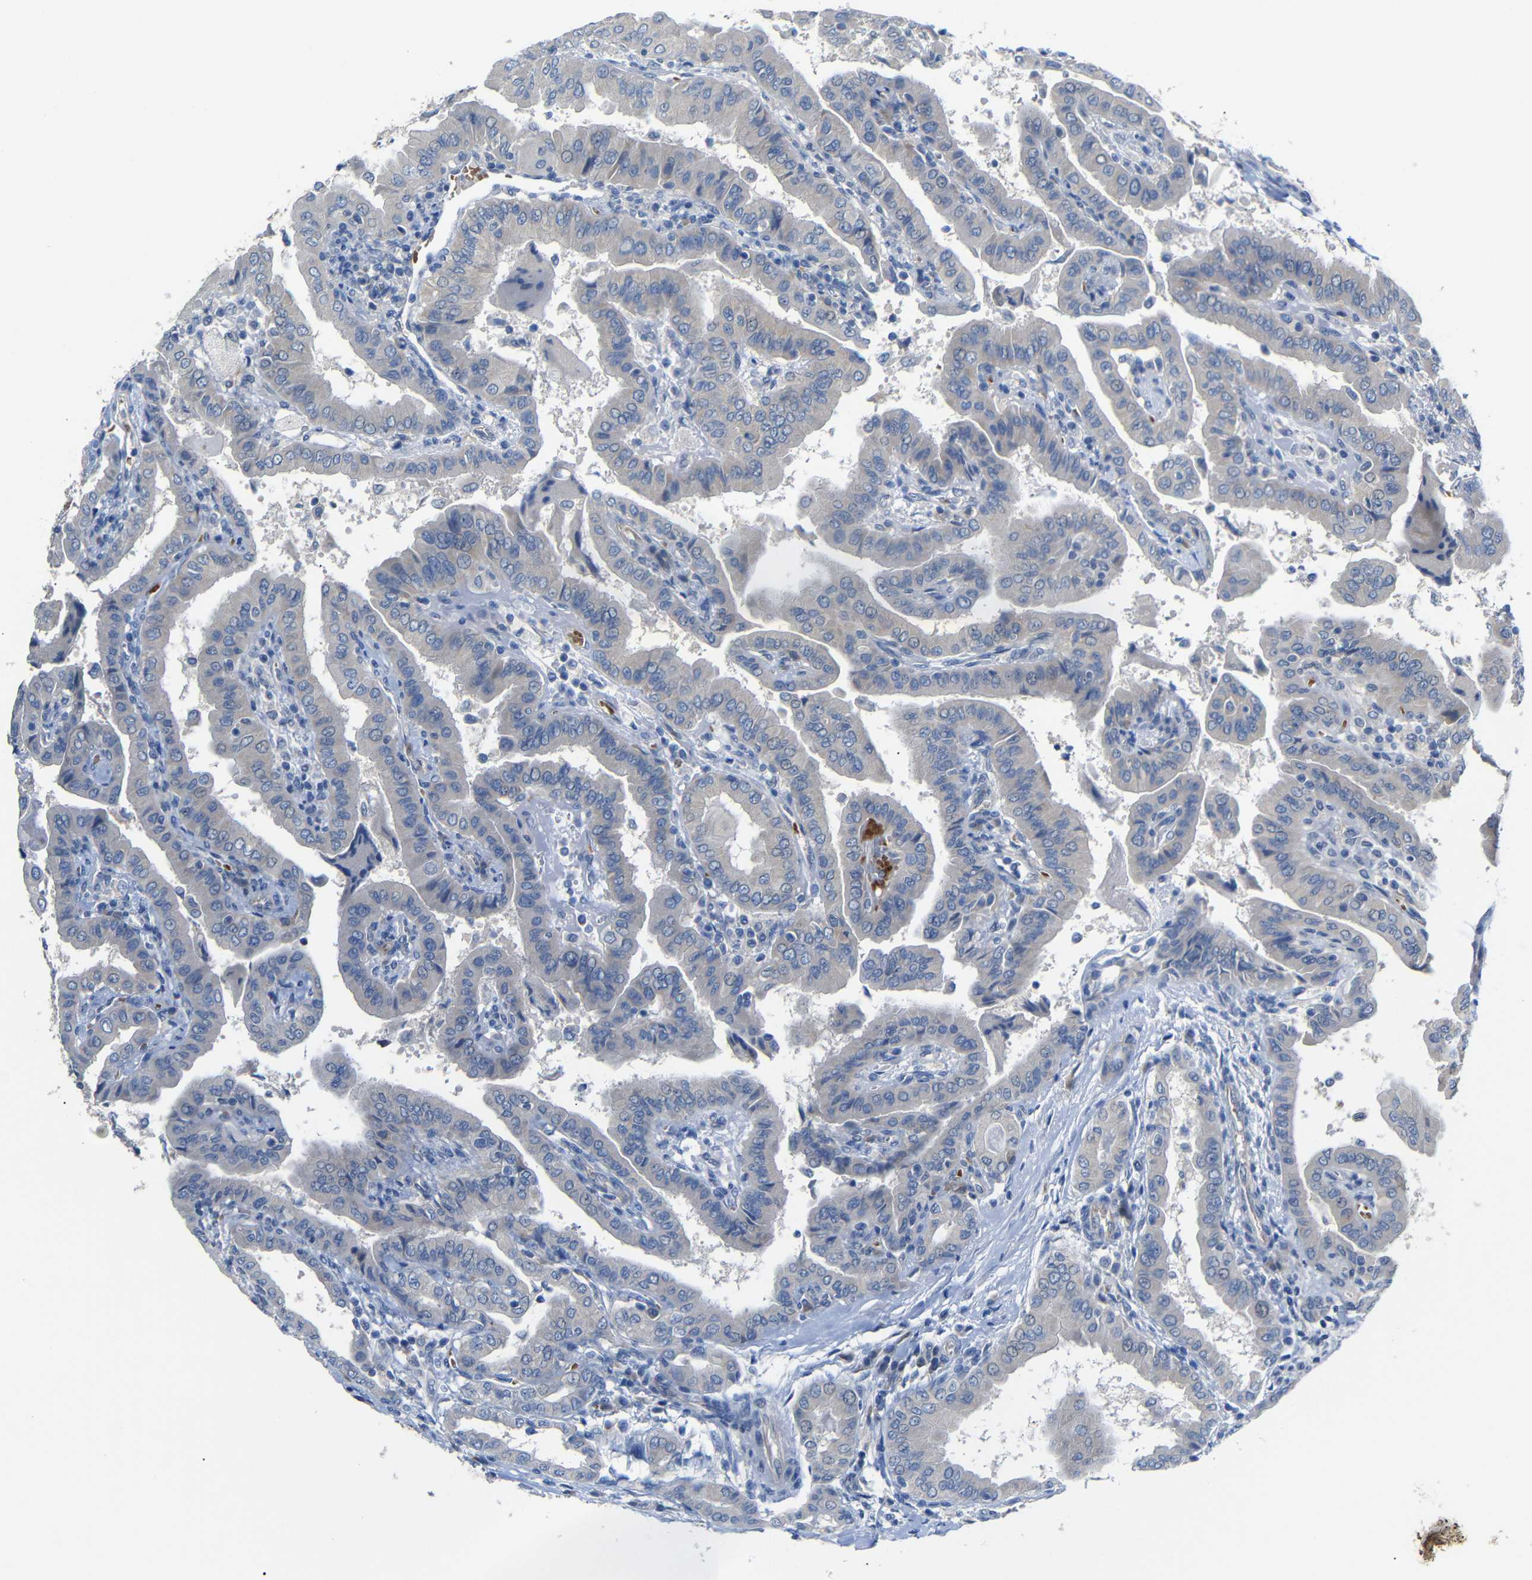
{"staining": {"intensity": "negative", "quantity": "none", "location": "none"}, "tissue": "thyroid cancer", "cell_type": "Tumor cells", "image_type": "cancer", "snomed": [{"axis": "morphology", "description": "Papillary adenocarcinoma, NOS"}, {"axis": "topography", "description": "Thyroid gland"}], "caption": "Photomicrograph shows no significant protein positivity in tumor cells of thyroid papillary adenocarcinoma.", "gene": "TBC1D32", "patient": {"sex": "male", "age": 33}}